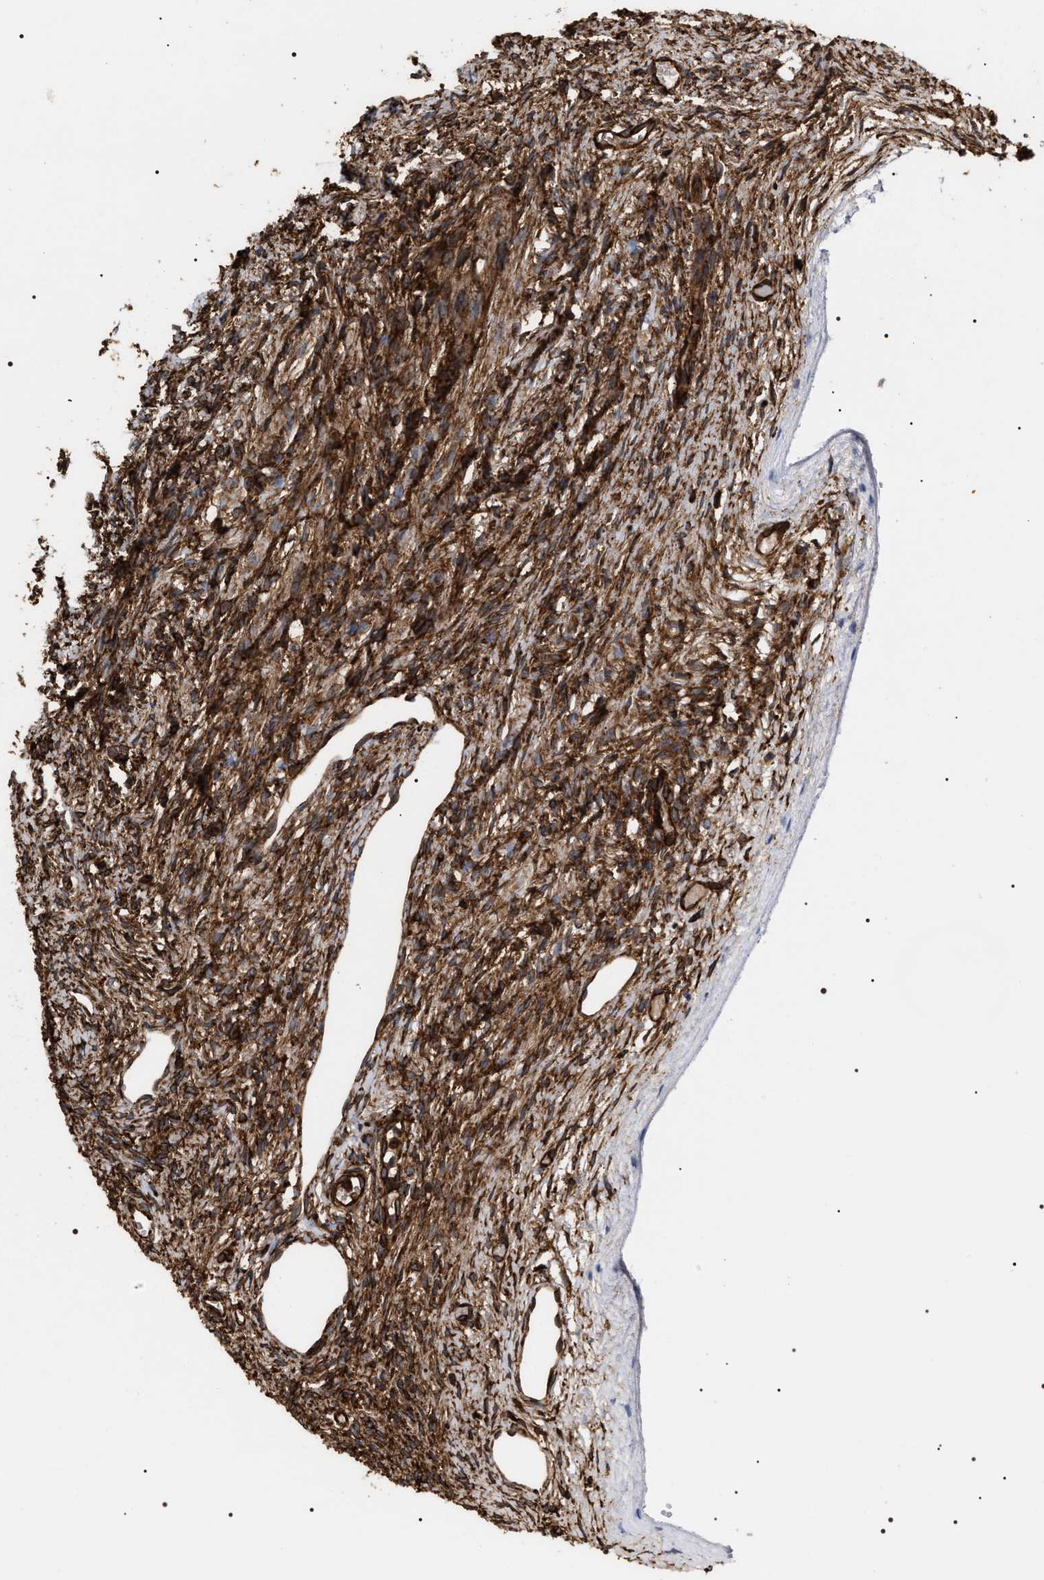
{"staining": {"intensity": "moderate", "quantity": ">75%", "location": "cytoplasmic/membranous"}, "tissue": "ovary", "cell_type": "Follicle cells", "image_type": "normal", "snomed": [{"axis": "morphology", "description": "Normal tissue, NOS"}, {"axis": "topography", "description": "Ovary"}], "caption": "Protein staining of benign ovary shows moderate cytoplasmic/membranous positivity in about >75% of follicle cells.", "gene": "SERBP1", "patient": {"sex": "female", "age": 33}}